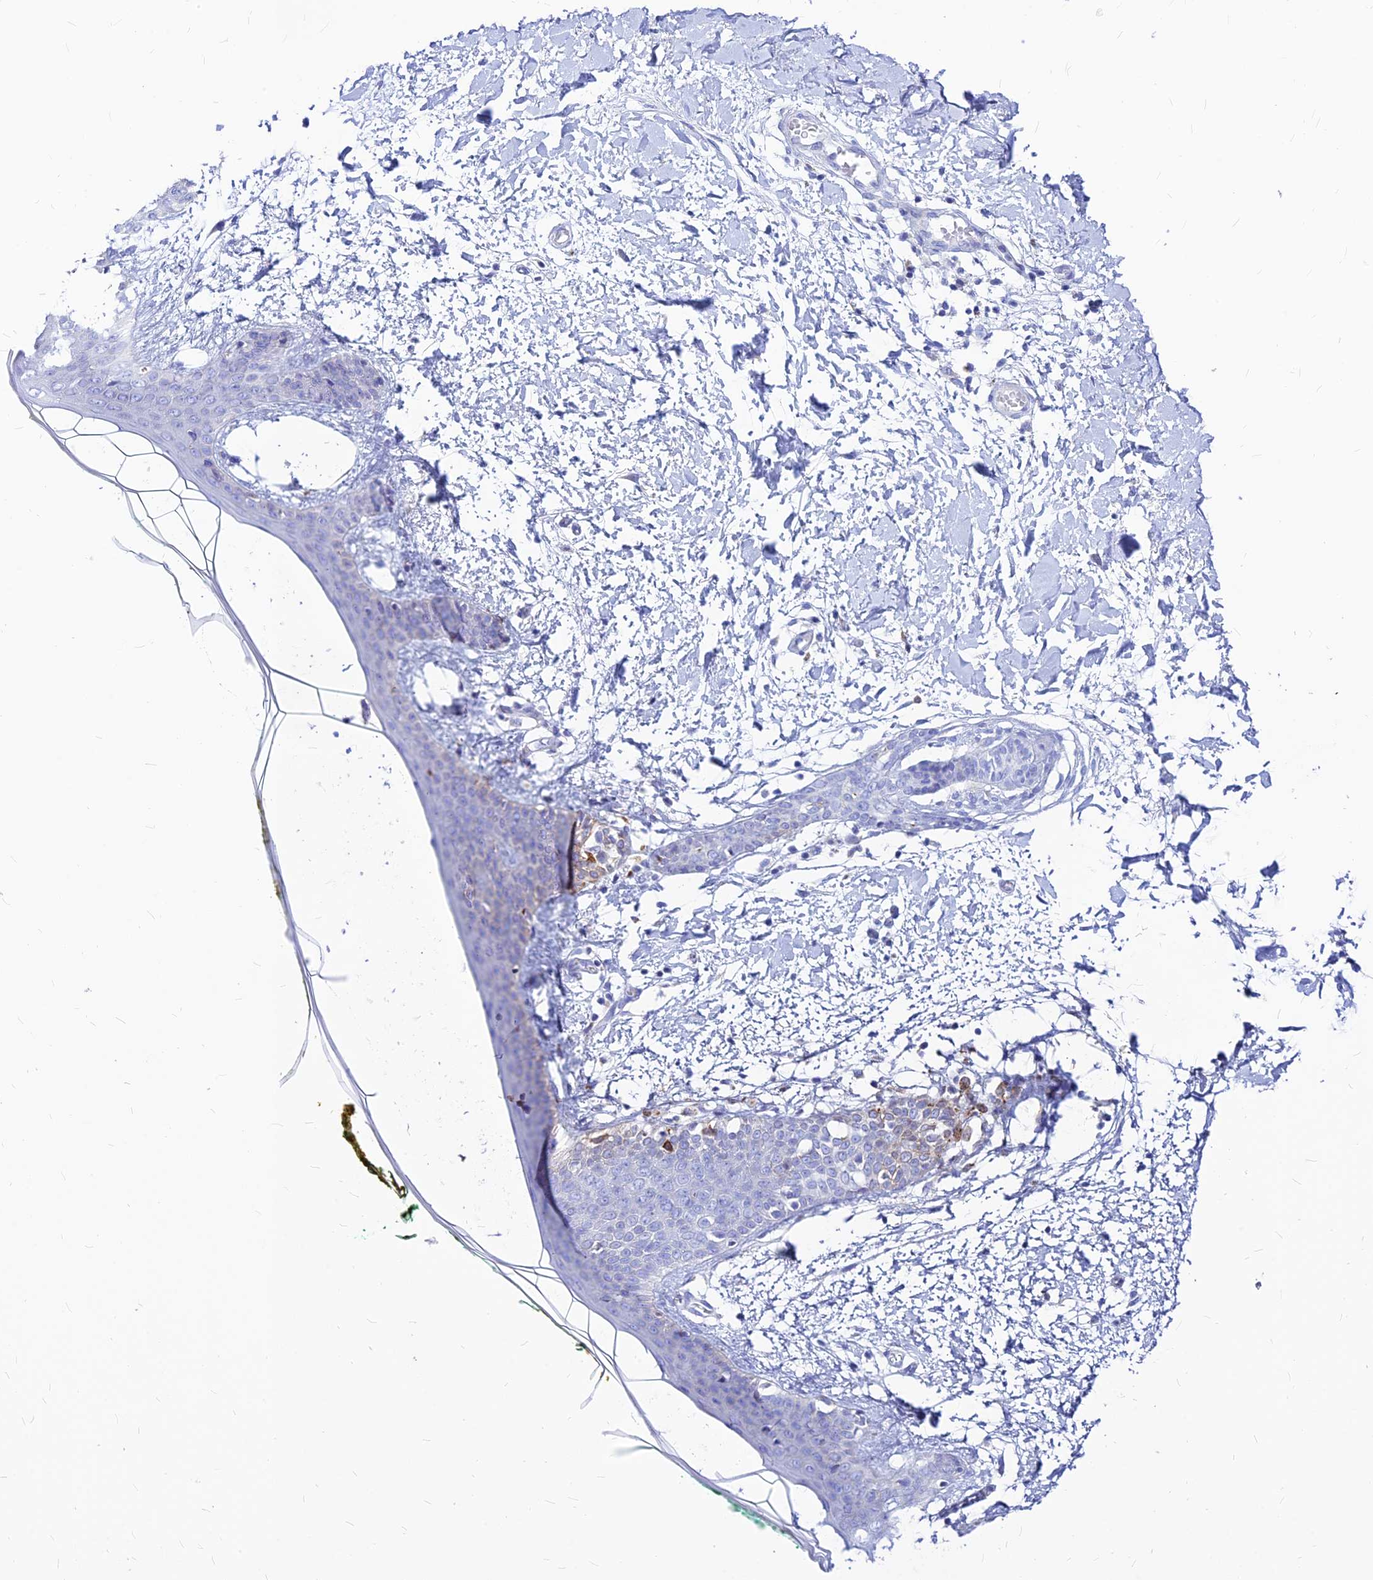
{"staining": {"intensity": "negative", "quantity": "none", "location": "none"}, "tissue": "skin", "cell_type": "Fibroblasts", "image_type": "normal", "snomed": [{"axis": "morphology", "description": "Normal tissue, NOS"}, {"axis": "topography", "description": "Skin"}], "caption": "Image shows no protein positivity in fibroblasts of normal skin. (Immunohistochemistry, brightfield microscopy, high magnification).", "gene": "CNOT6", "patient": {"sex": "female", "age": 34}}